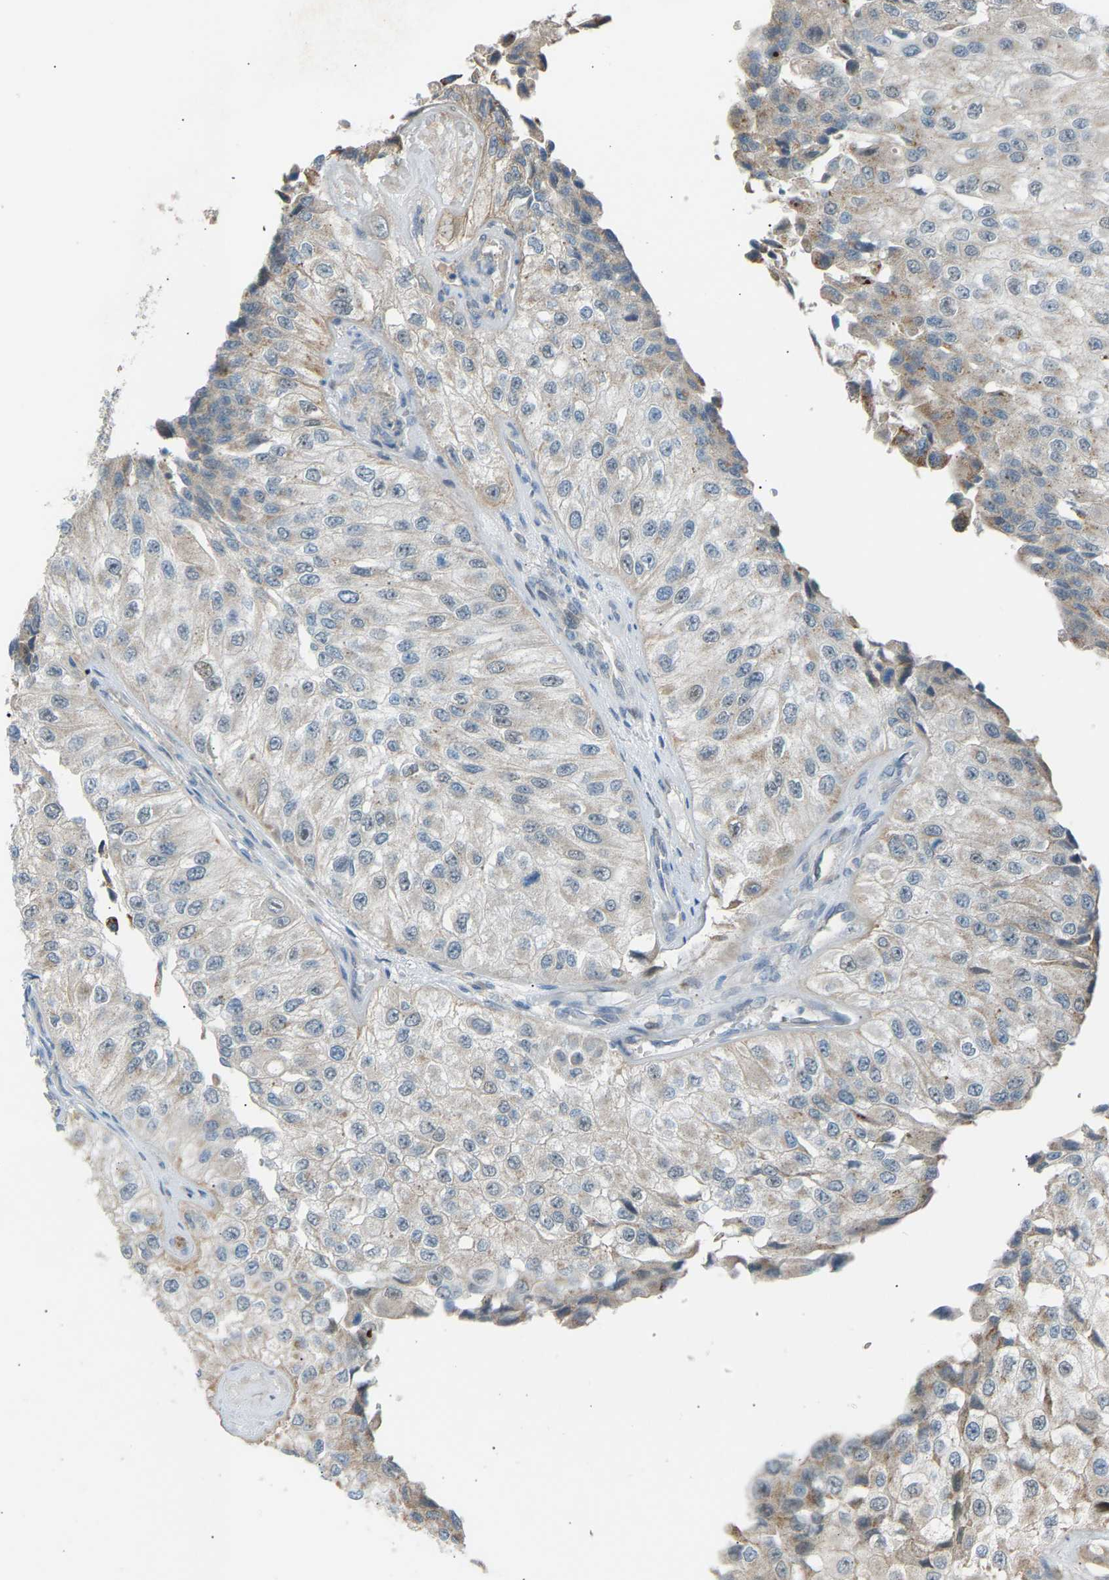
{"staining": {"intensity": "moderate", "quantity": "<25%", "location": "cytoplasmic/membranous"}, "tissue": "urothelial cancer", "cell_type": "Tumor cells", "image_type": "cancer", "snomed": [{"axis": "morphology", "description": "Urothelial carcinoma, High grade"}, {"axis": "topography", "description": "Kidney"}, {"axis": "topography", "description": "Urinary bladder"}], "caption": "Tumor cells demonstrate low levels of moderate cytoplasmic/membranous staining in approximately <25% of cells in human high-grade urothelial carcinoma.", "gene": "VPS41", "patient": {"sex": "male", "age": 77}}